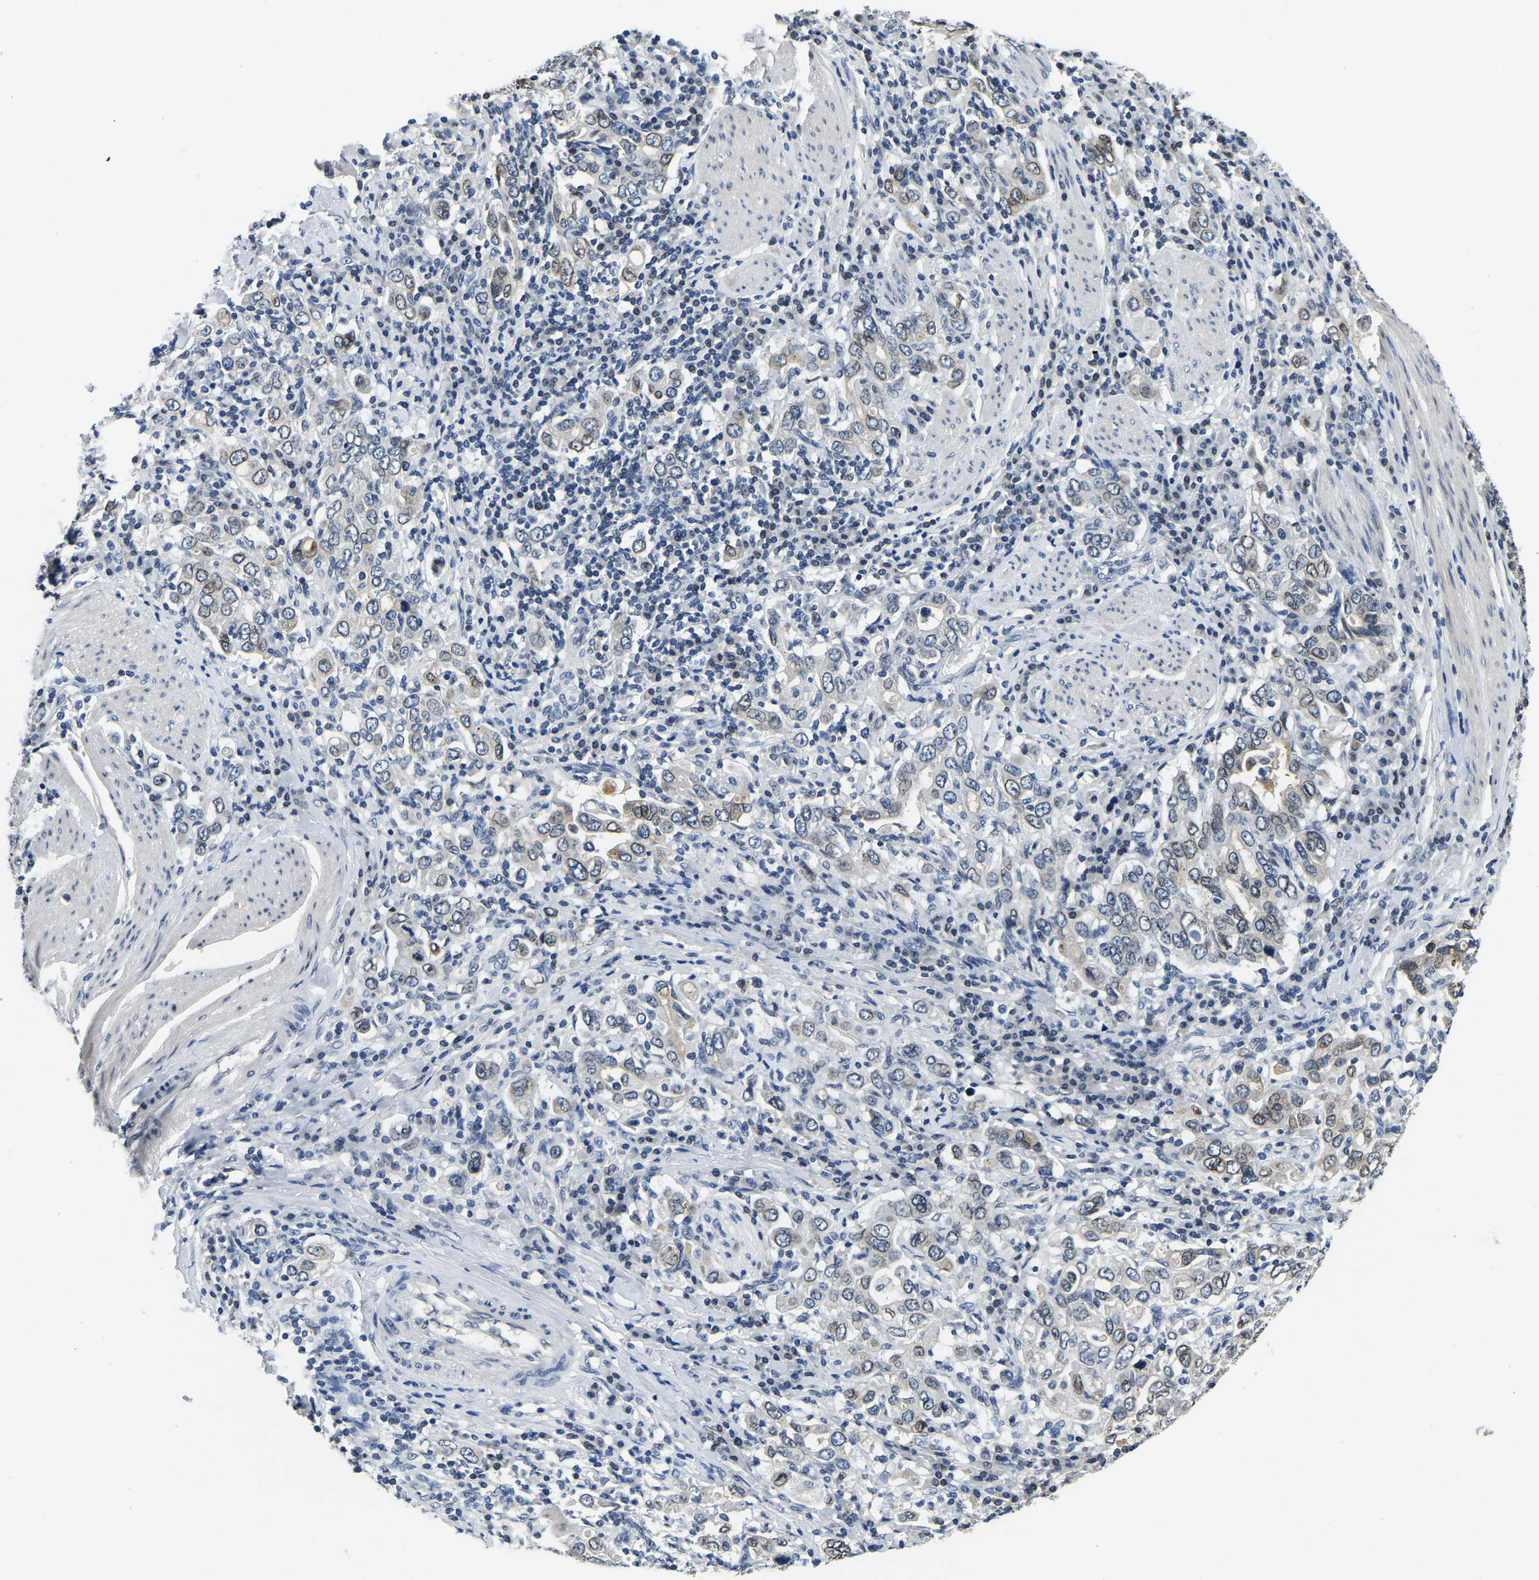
{"staining": {"intensity": "weak", "quantity": ">75%", "location": "cytoplasmic/membranous,nuclear"}, "tissue": "stomach cancer", "cell_type": "Tumor cells", "image_type": "cancer", "snomed": [{"axis": "morphology", "description": "Adenocarcinoma, NOS"}, {"axis": "topography", "description": "Stomach, upper"}], "caption": "The histopathology image displays a brown stain indicating the presence of a protein in the cytoplasmic/membranous and nuclear of tumor cells in stomach cancer (adenocarcinoma).", "gene": "RANBP2", "patient": {"sex": "male", "age": 62}}